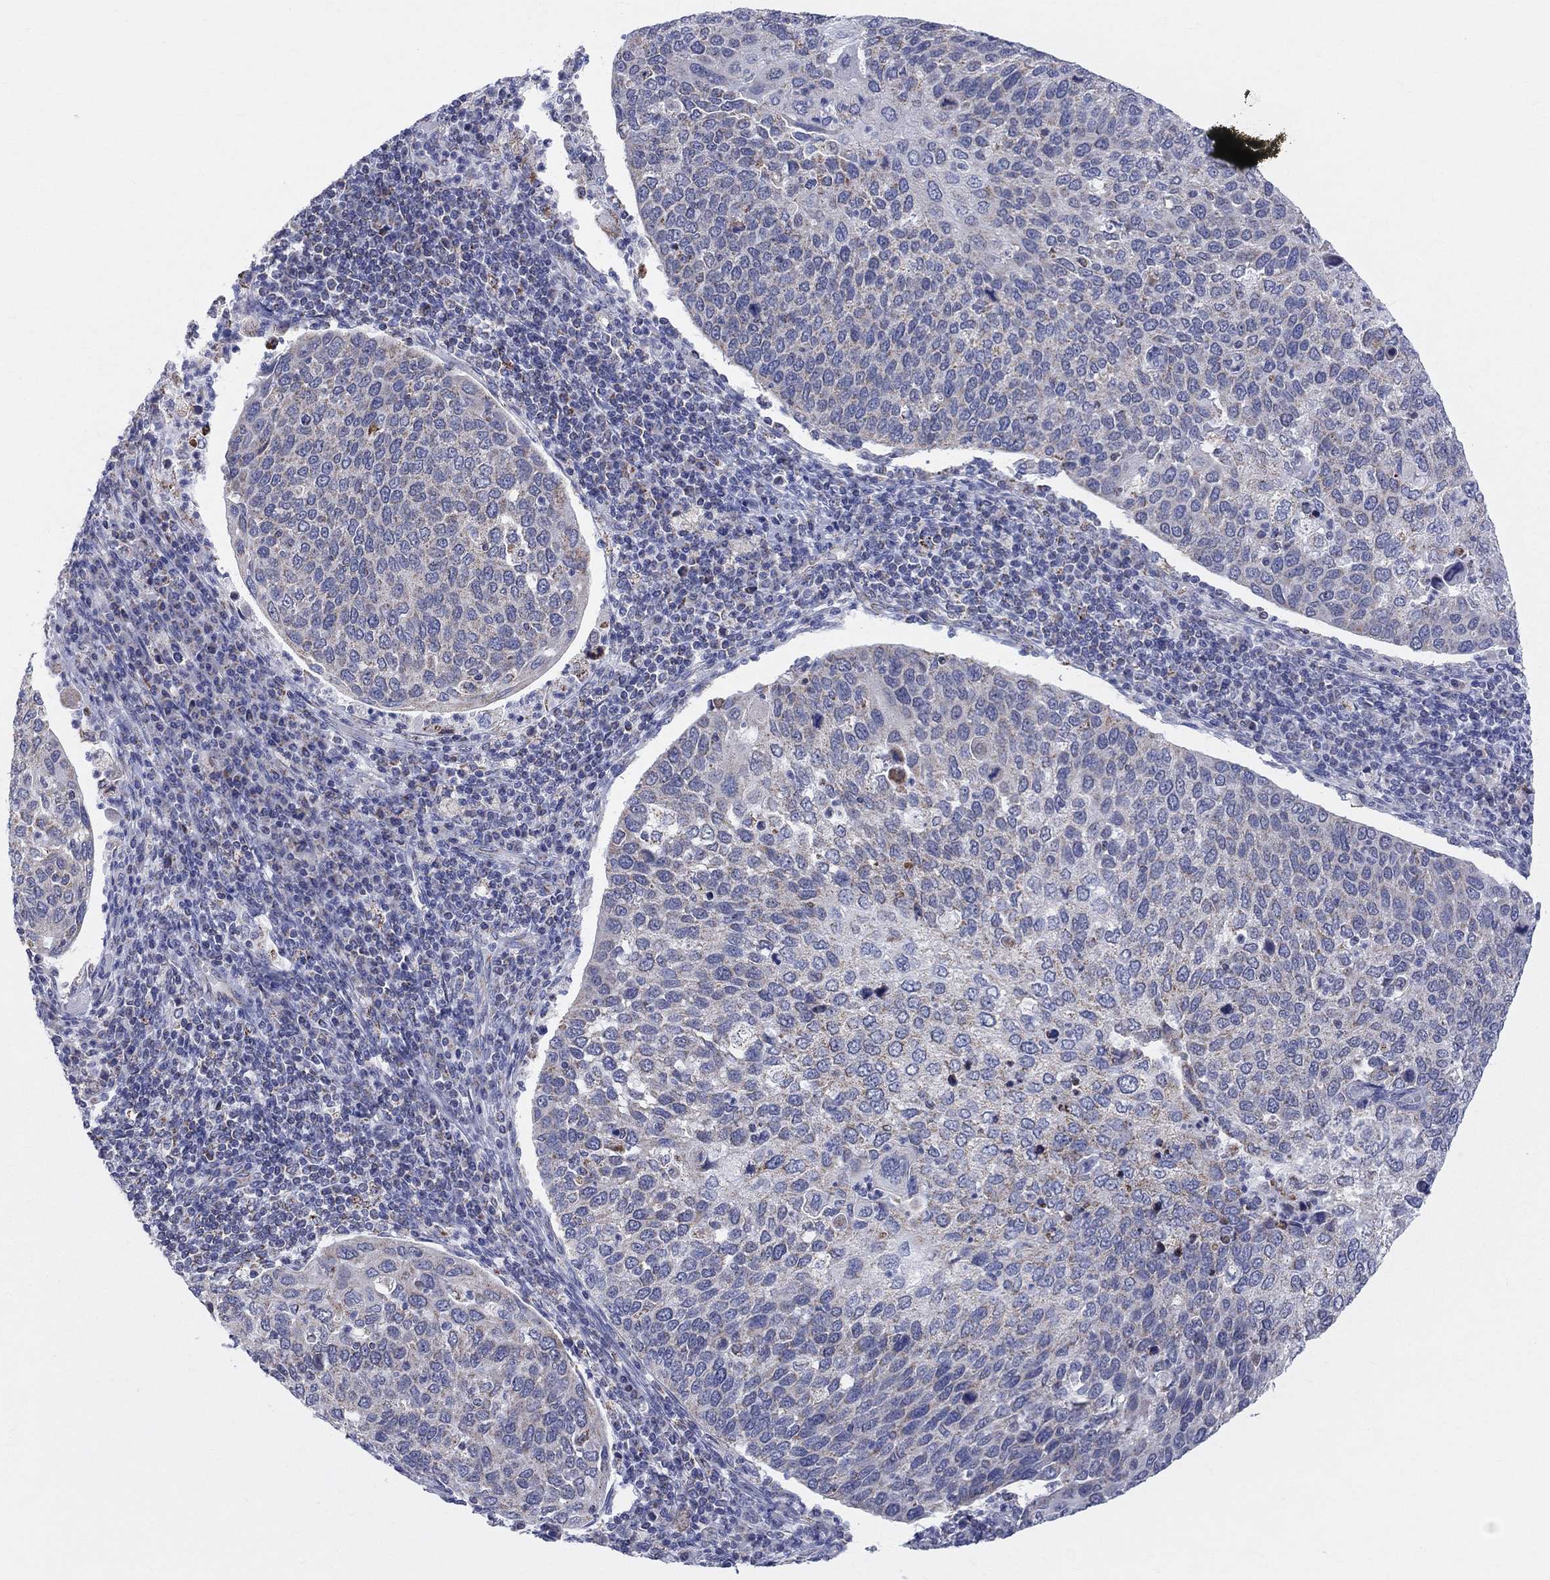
{"staining": {"intensity": "weak", "quantity": "<25%", "location": "cytoplasmic/membranous"}, "tissue": "cervical cancer", "cell_type": "Tumor cells", "image_type": "cancer", "snomed": [{"axis": "morphology", "description": "Squamous cell carcinoma, NOS"}, {"axis": "topography", "description": "Cervix"}], "caption": "There is no significant expression in tumor cells of cervical cancer.", "gene": "KISS1R", "patient": {"sex": "female", "age": 54}}